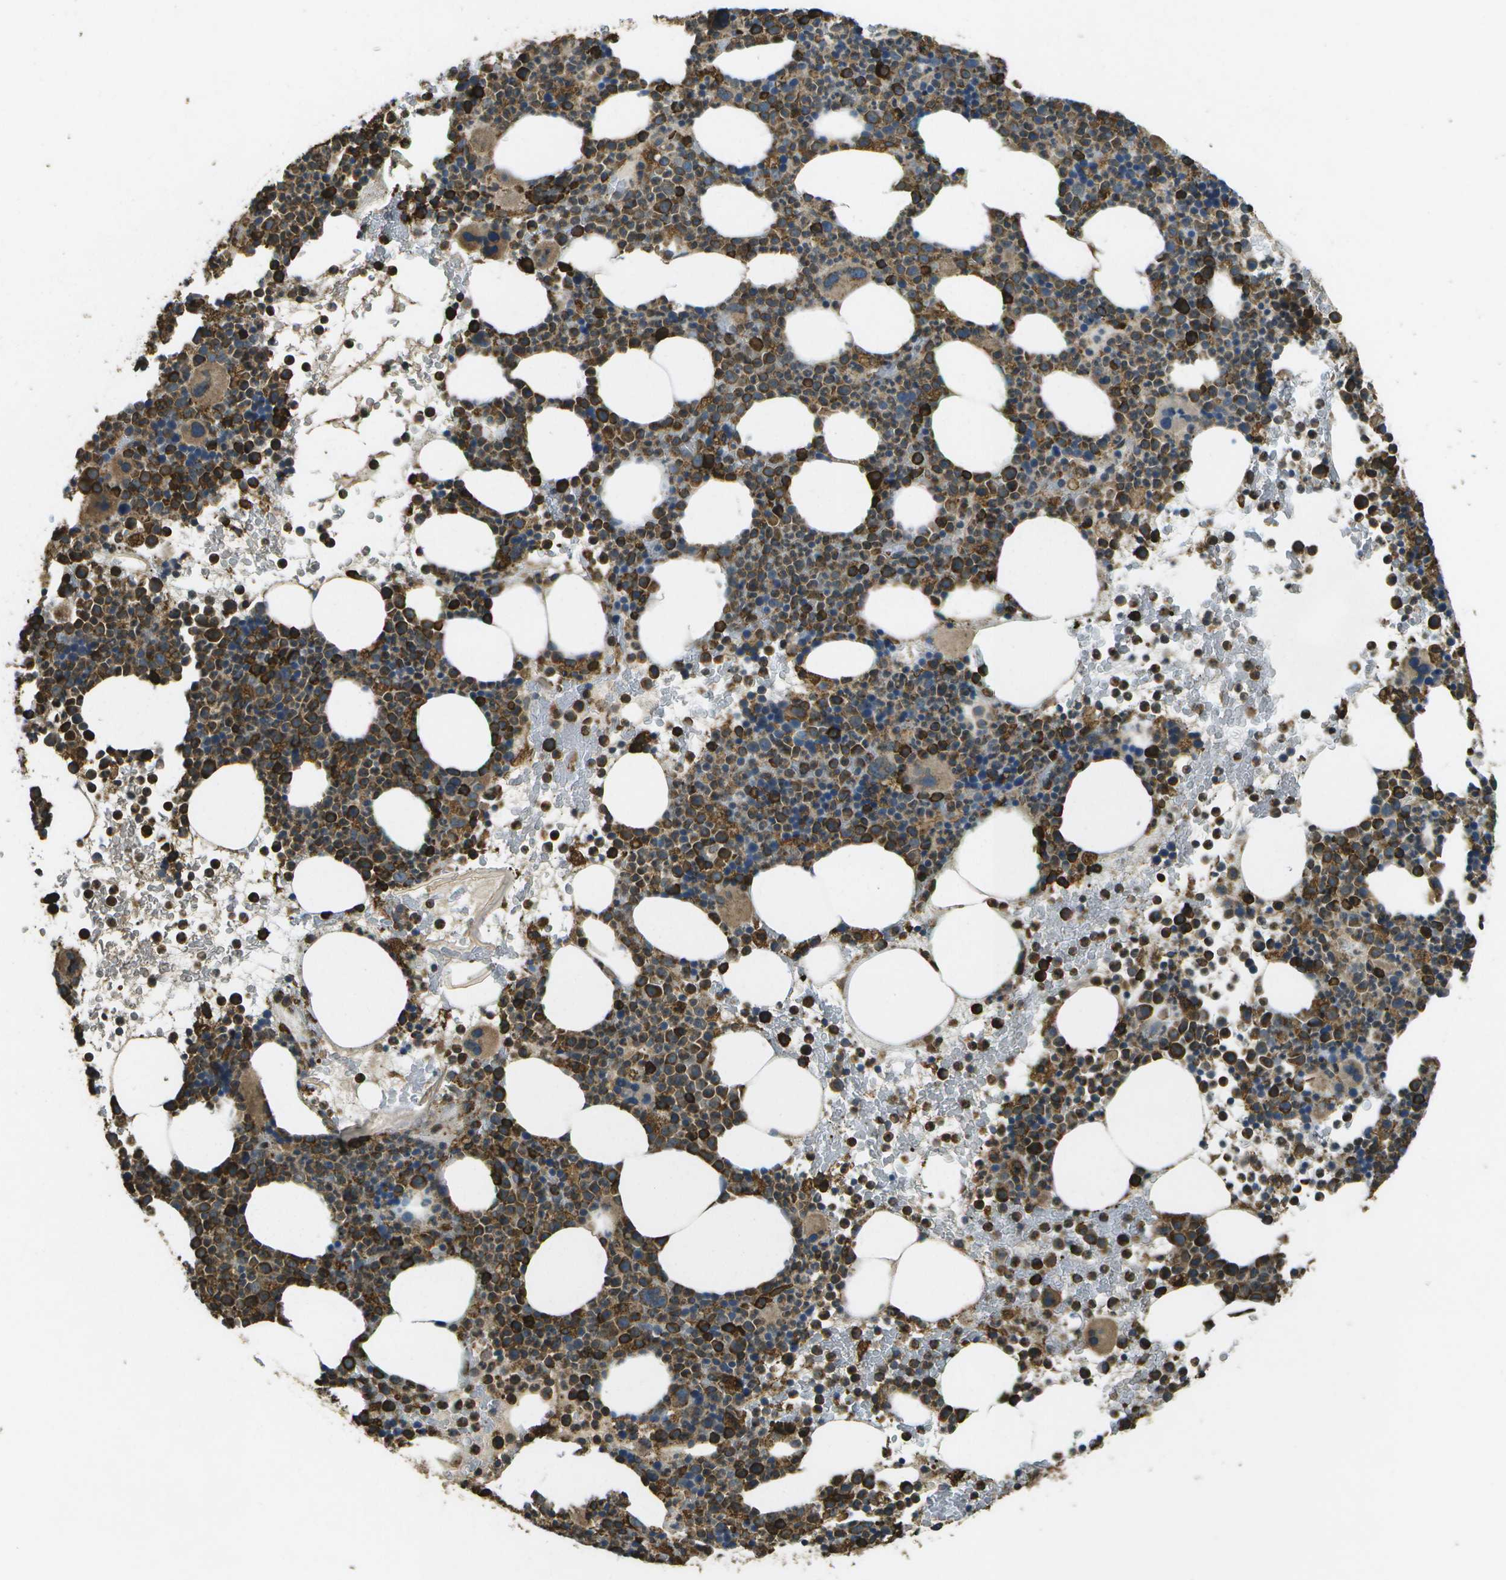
{"staining": {"intensity": "strong", "quantity": "25%-75%", "location": "cytoplasmic/membranous"}, "tissue": "bone marrow", "cell_type": "Hematopoietic cells", "image_type": "normal", "snomed": [{"axis": "morphology", "description": "Normal tissue, NOS"}, {"axis": "morphology", "description": "Inflammation, NOS"}, {"axis": "topography", "description": "Bone marrow"}], "caption": "A brown stain highlights strong cytoplasmic/membranous staining of a protein in hematopoietic cells of unremarkable bone marrow. (DAB IHC with brightfield microscopy, high magnification).", "gene": "PDIA4", "patient": {"sex": "male", "age": 73}}